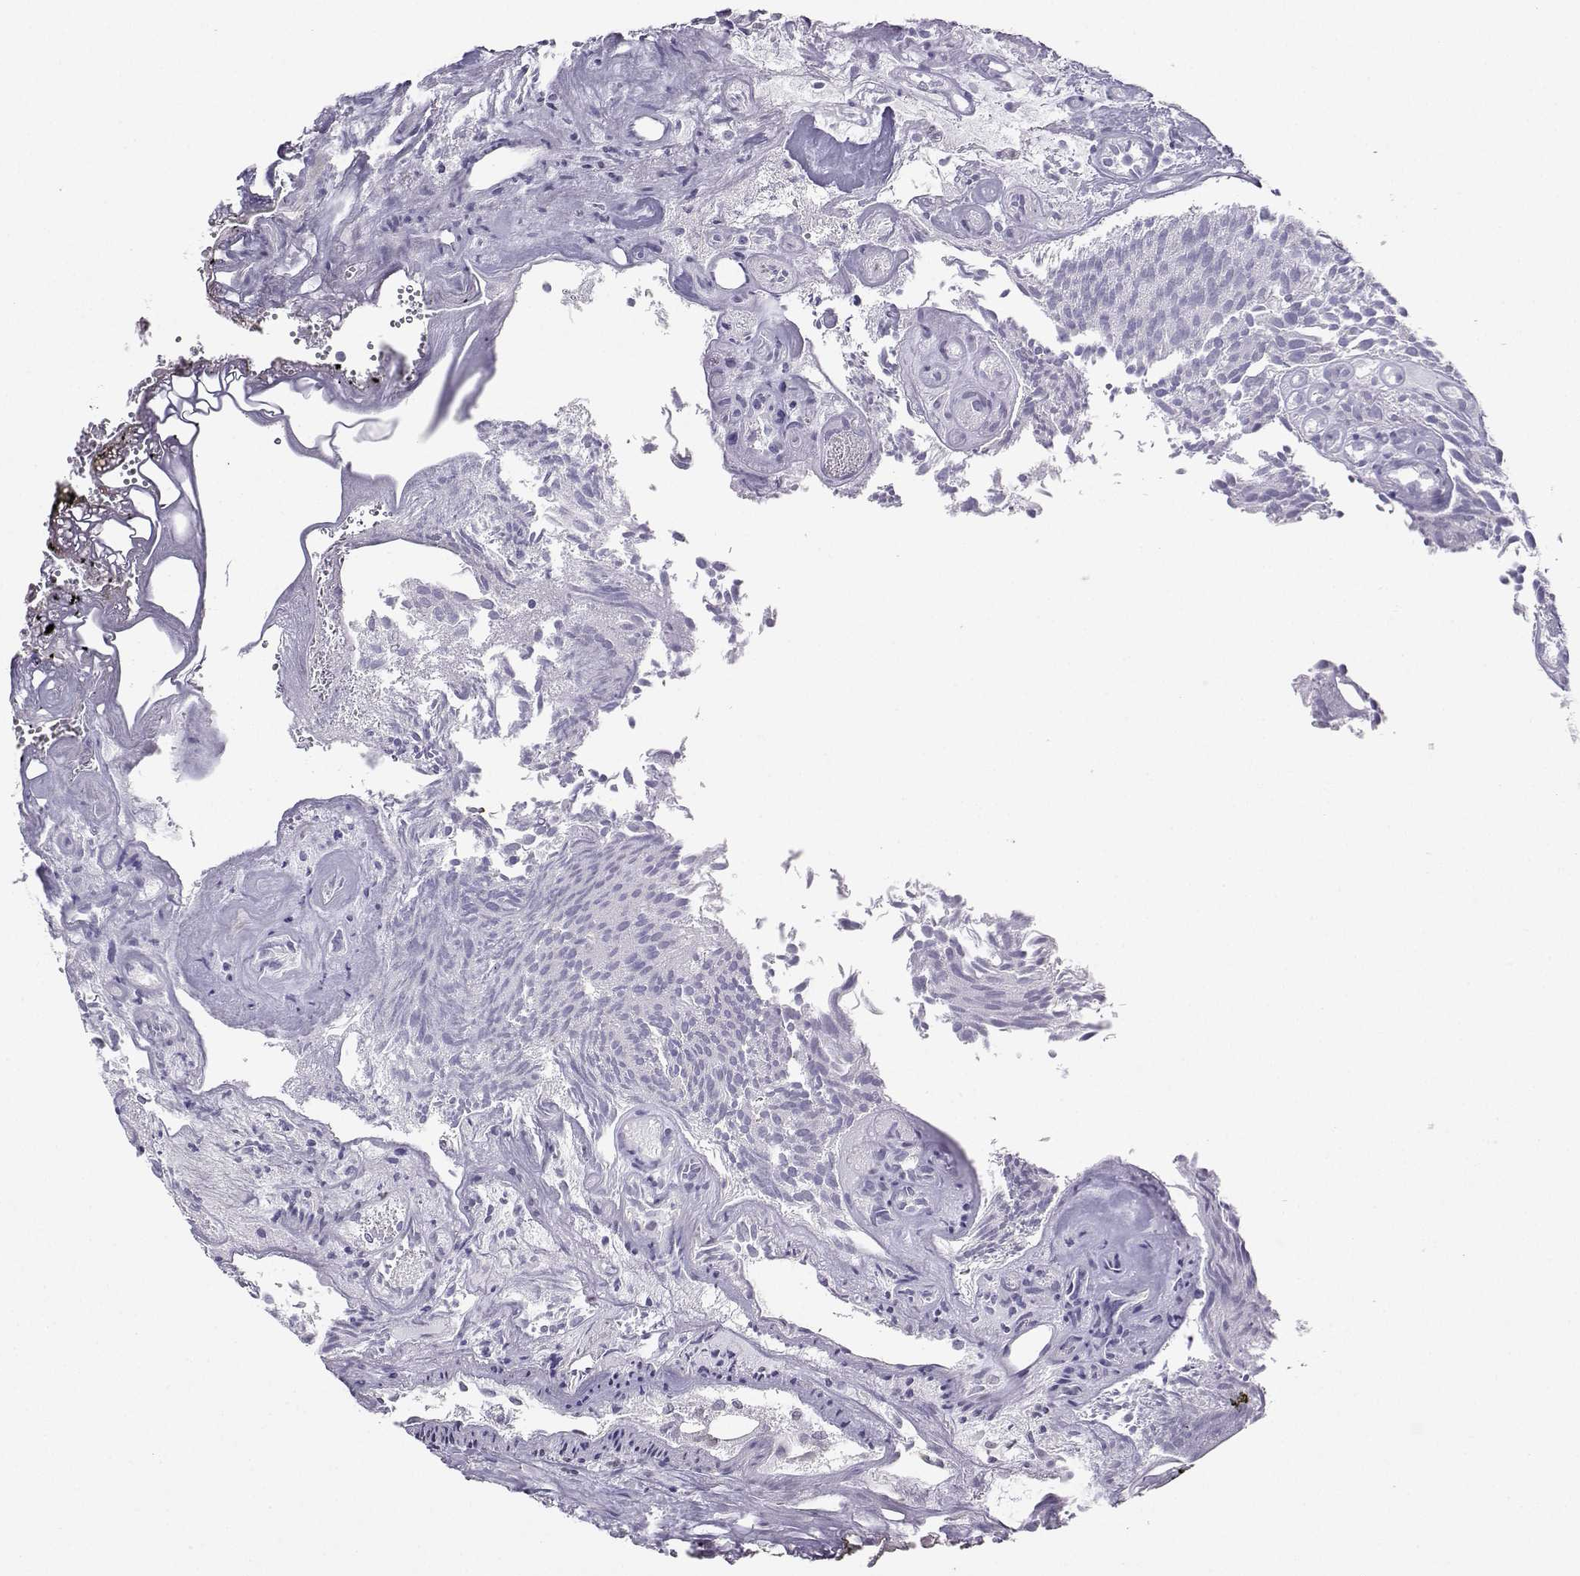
{"staining": {"intensity": "negative", "quantity": "none", "location": "none"}, "tissue": "urothelial cancer", "cell_type": "Tumor cells", "image_type": "cancer", "snomed": [{"axis": "morphology", "description": "Urothelial carcinoma, Low grade"}, {"axis": "topography", "description": "Urinary bladder"}], "caption": "Protein analysis of urothelial cancer shows no significant staining in tumor cells. (DAB immunohistochemistry (IHC), high magnification).", "gene": "TEDC2", "patient": {"sex": "female", "age": 87}}